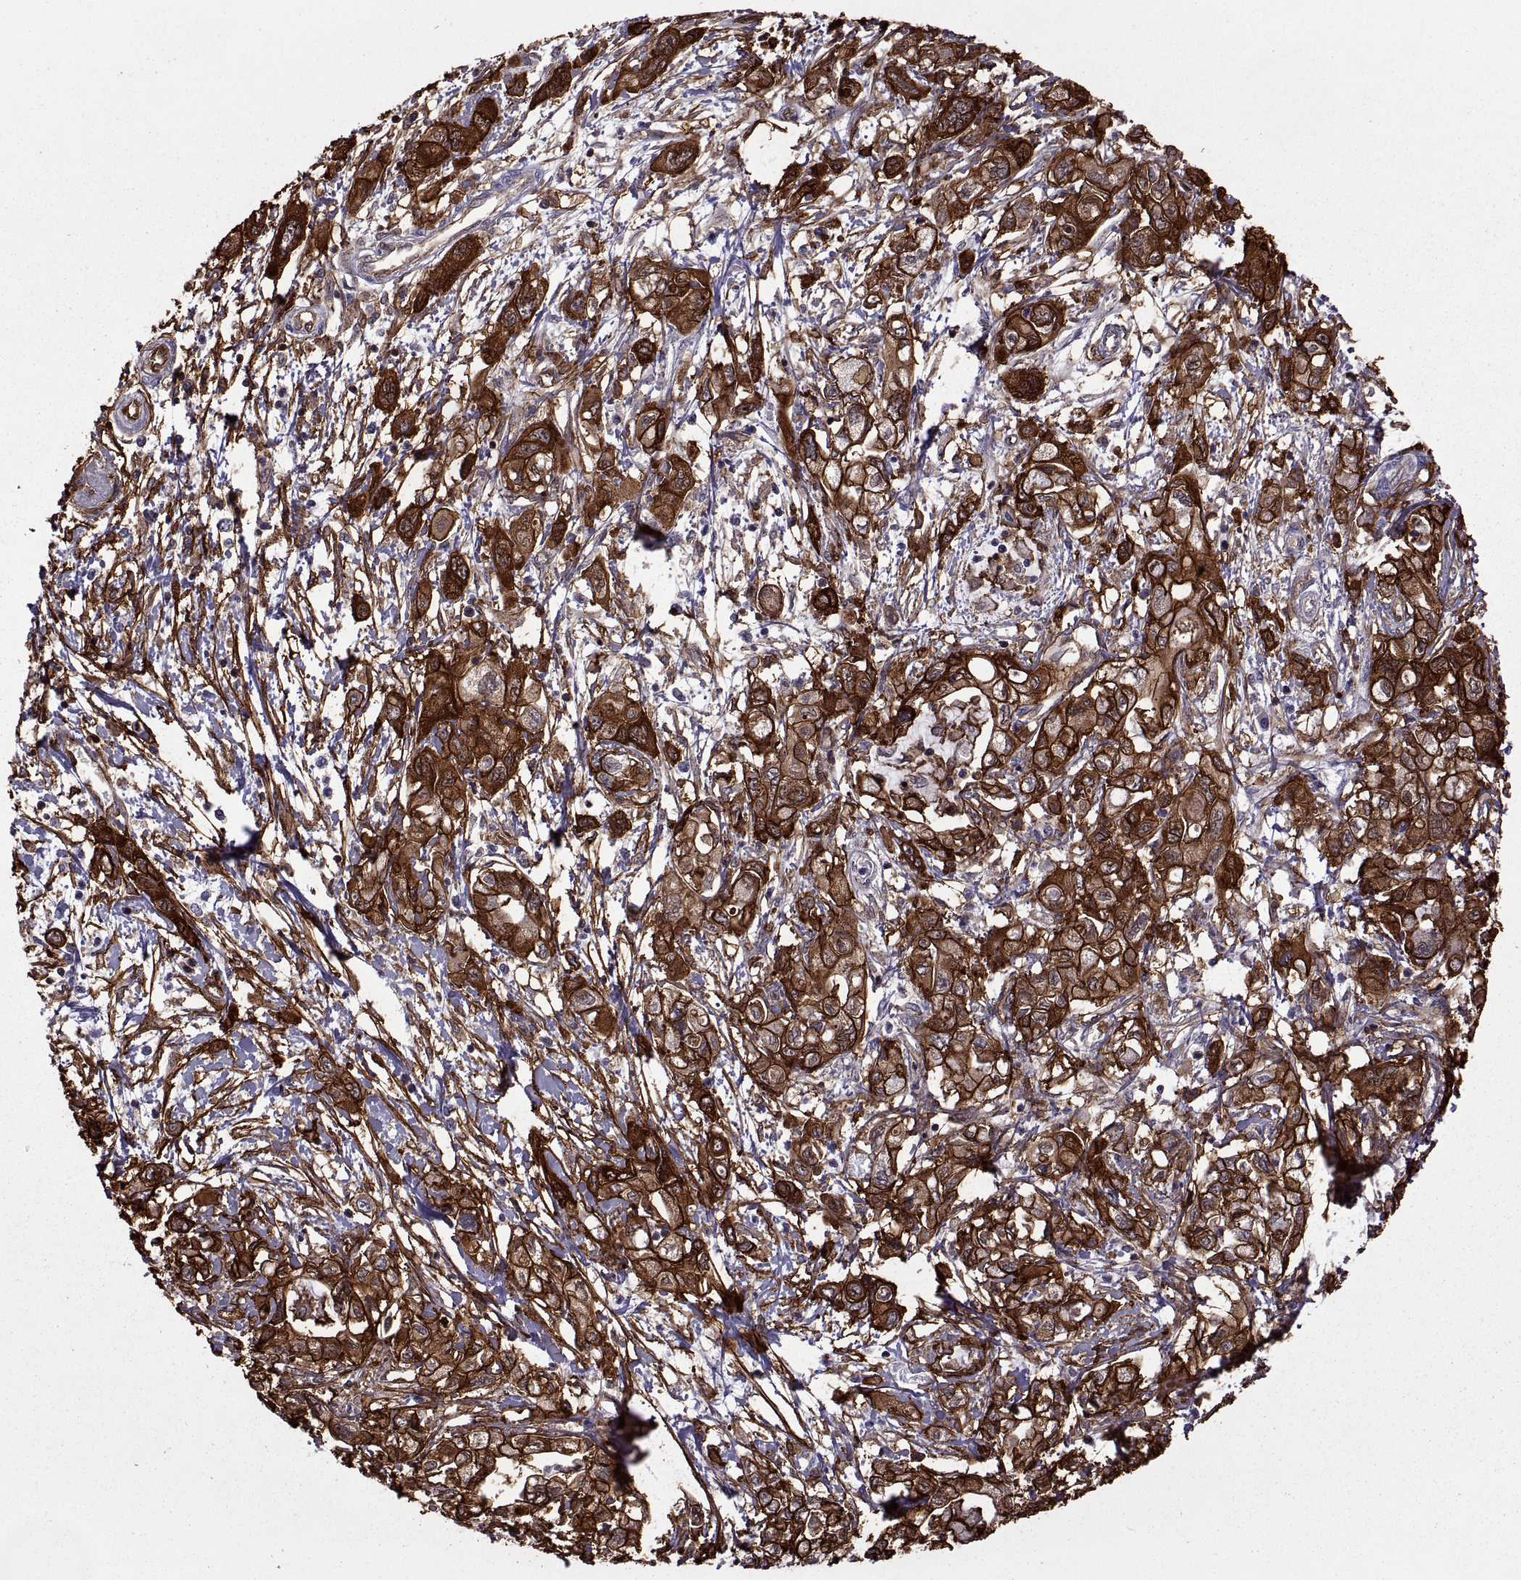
{"staining": {"intensity": "strong", "quantity": ">75%", "location": "cytoplasmic/membranous"}, "tissue": "pancreatic cancer", "cell_type": "Tumor cells", "image_type": "cancer", "snomed": [{"axis": "morphology", "description": "Adenocarcinoma, NOS"}, {"axis": "topography", "description": "Pancreas"}], "caption": "The image exhibits immunohistochemical staining of pancreatic cancer. There is strong cytoplasmic/membranous positivity is identified in about >75% of tumor cells. The staining was performed using DAB, with brown indicating positive protein expression. Nuclei are stained blue with hematoxylin.", "gene": "S100A10", "patient": {"sex": "male", "age": 54}}